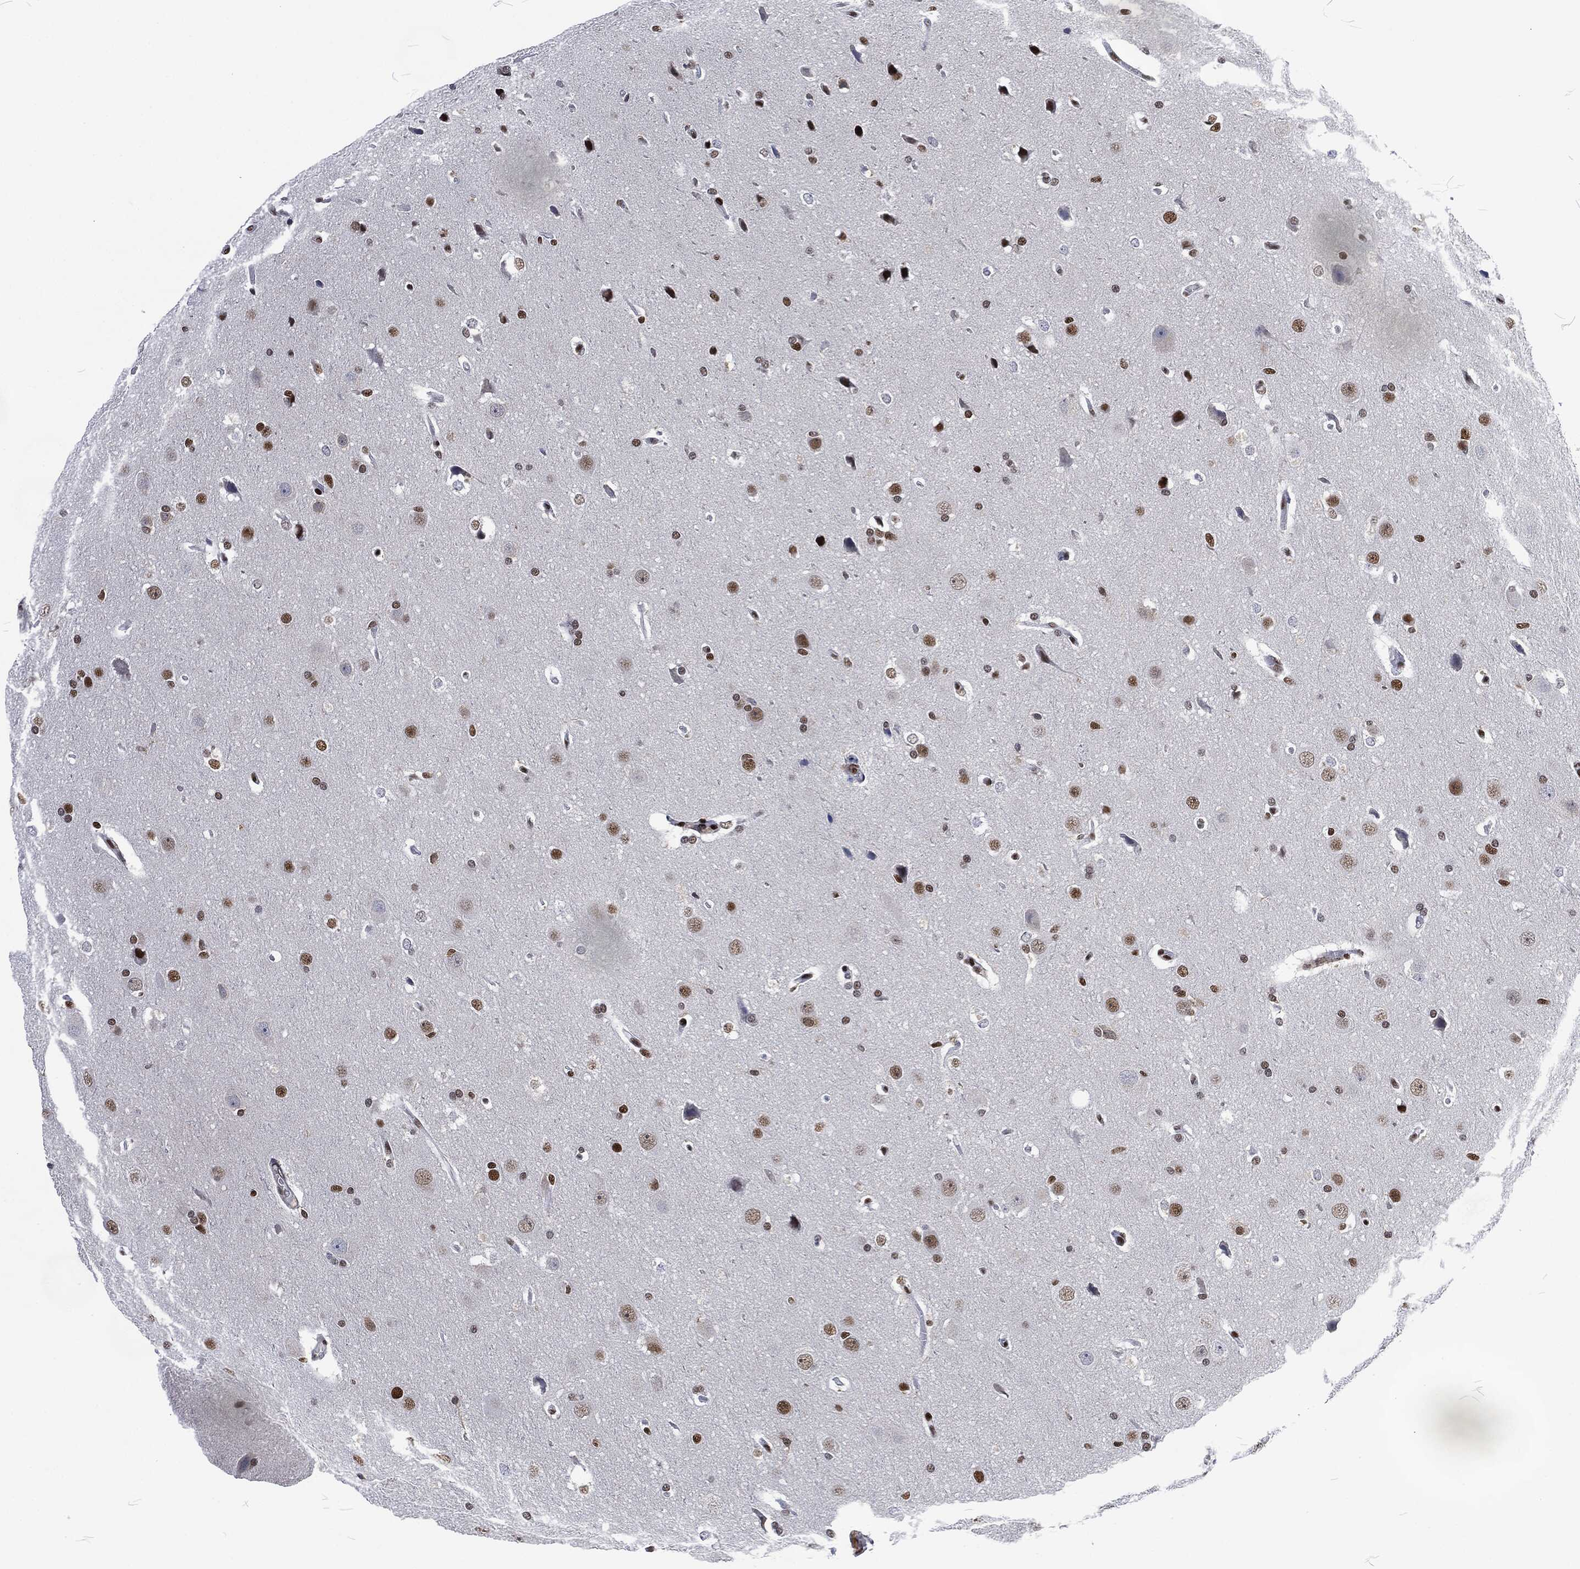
{"staining": {"intensity": "moderate", "quantity": "25%-75%", "location": "nuclear"}, "tissue": "glioma", "cell_type": "Tumor cells", "image_type": "cancer", "snomed": [{"axis": "morphology", "description": "Glioma, malignant, Low grade"}, {"axis": "topography", "description": "Brain"}], "caption": "Immunohistochemical staining of malignant glioma (low-grade) demonstrates moderate nuclear protein staining in about 25%-75% of tumor cells.", "gene": "DCPS", "patient": {"sex": "female", "age": 37}}